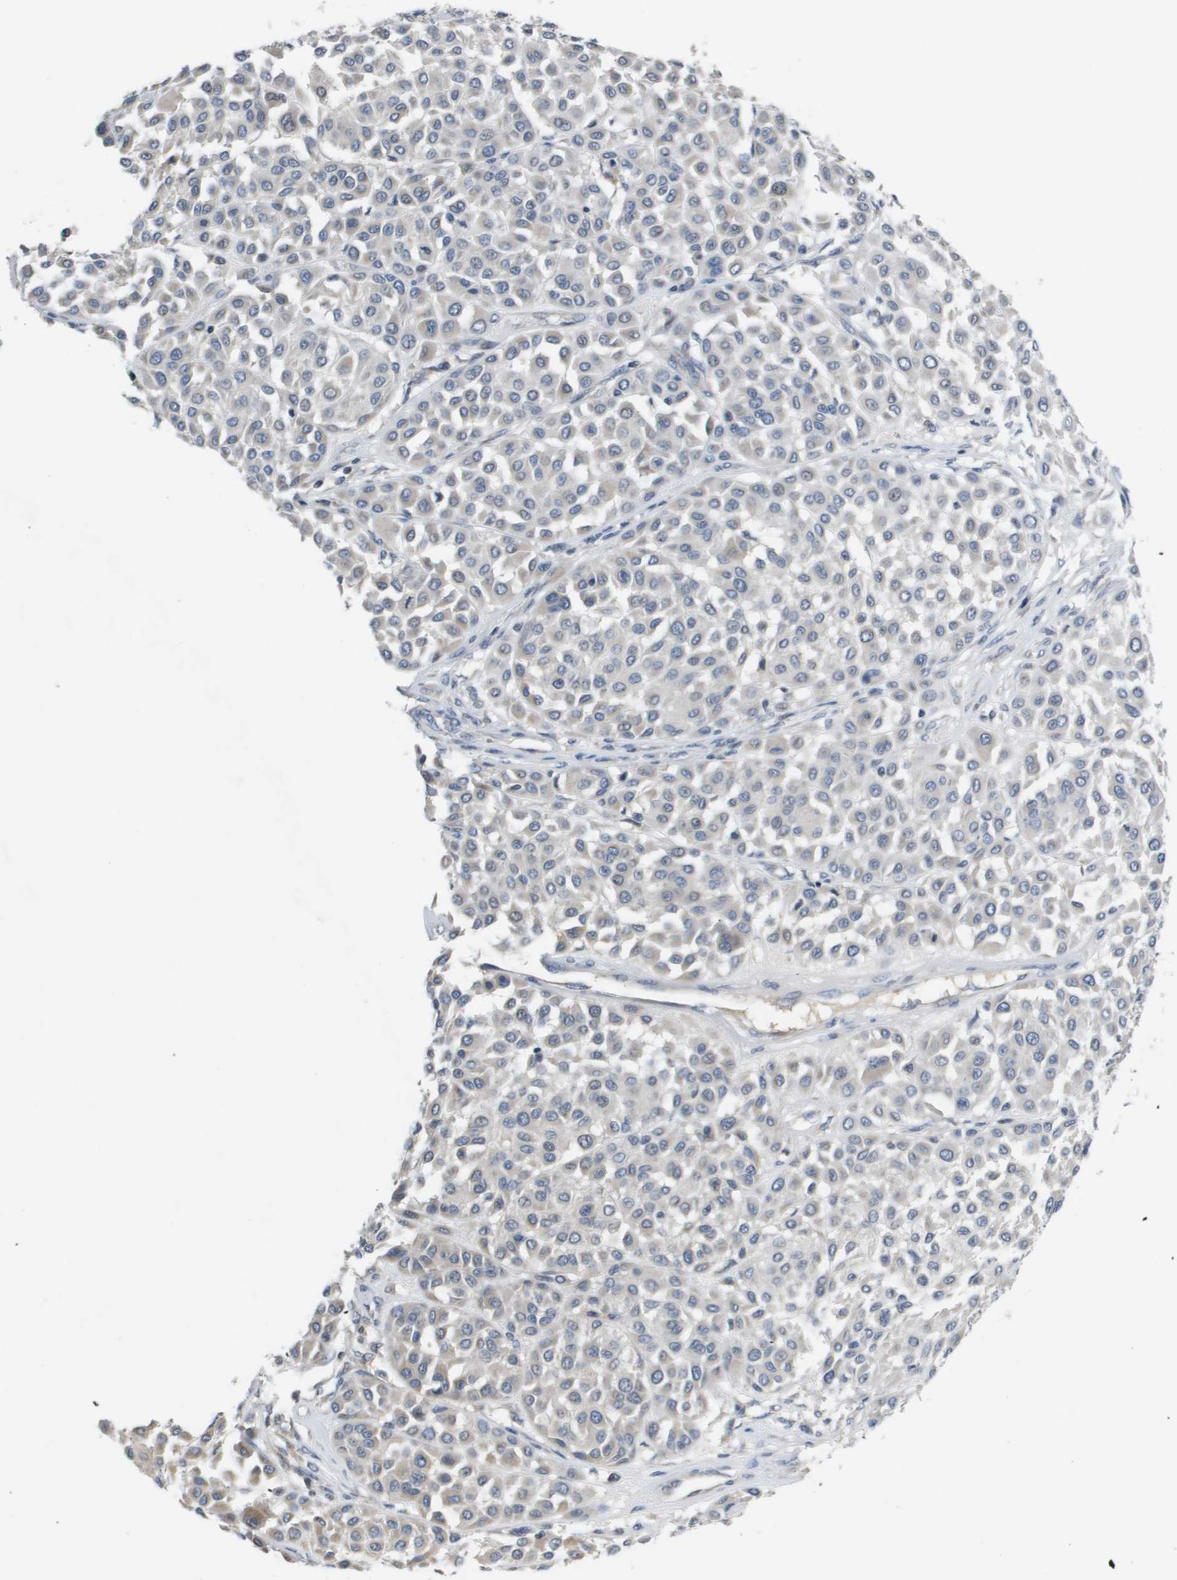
{"staining": {"intensity": "negative", "quantity": "none", "location": "none"}, "tissue": "melanoma", "cell_type": "Tumor cells", "image_type": "cancer", "snomed": [{"axis": "morphology", "description": "Malignant melanoma, Metastatic site"}, {"axis": "topography", "description": "Soft tissue"}], "caption": "DAB immunohistochemical staining of human melanoma exhibits no significant positivity in tumor cells. (DAB (3,3'-diaminobenzidine) immunohistochemistry with hematoxylin counter stain).", "gene": "CAPN11", "patient": {"sex": "male", "age": 41}}